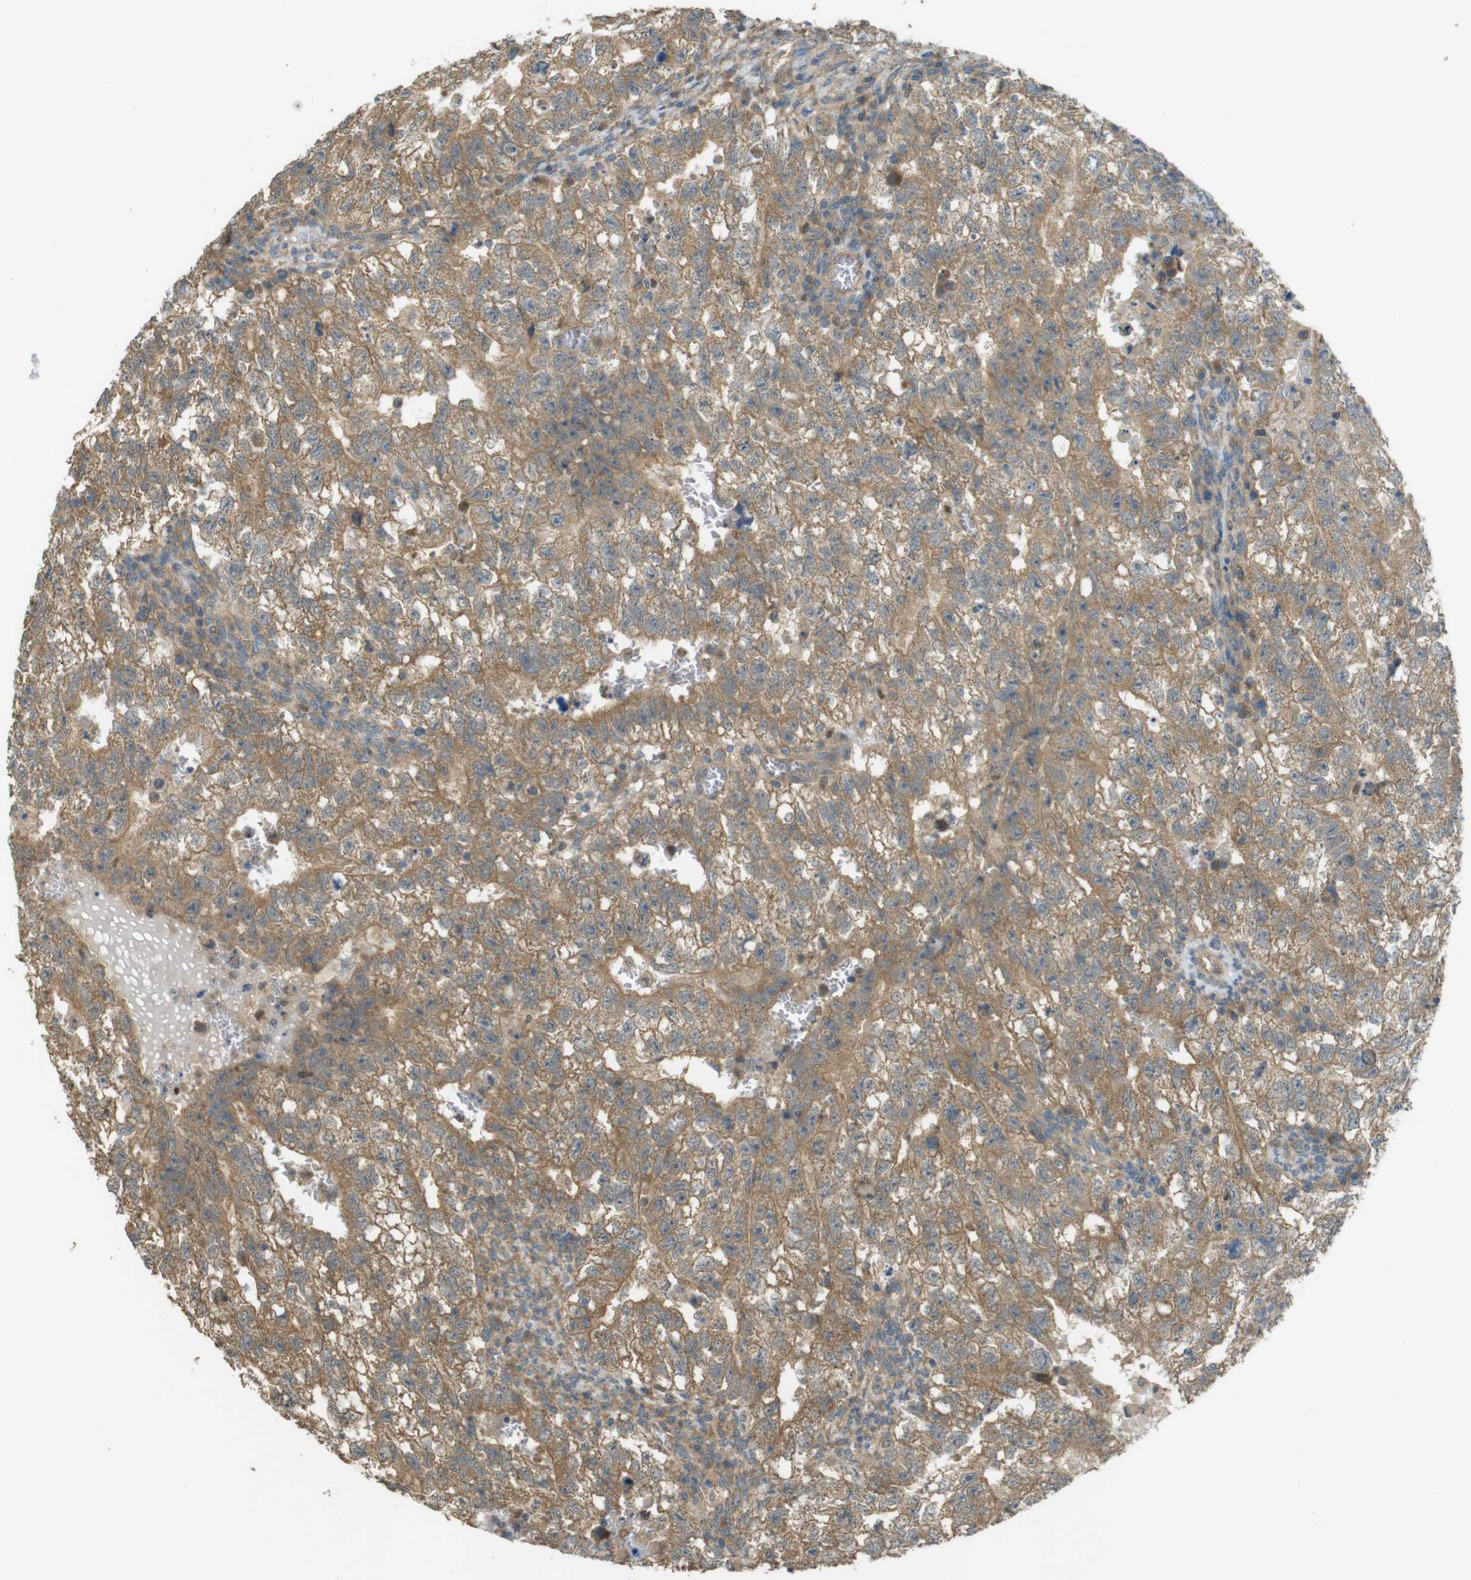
{"staining": {"intensity": "moderate", "quantity": ">75%", "location": "cytoplasmic/membranous"}, "tissue": "testis cancer", "cell_type": "Tumor cells", "image_type": "cancer", "snomed": [{"axis": "morphology", "description": "Seminoma, NOS"}, {"axis": "morphology", "description": "Carcinoma, Embryonal, NOS"}, {"axis": "topography", "description": "Testis"}], "caption": "Embryonal carcinoma (testis) stained with DAB immunohistochemistry exhibits medium levels of moderate cytoplasmic/membranous staining in about >75% of tumor cells.", "gene": "ZDHHC20", "patient": {"sex": "male", "age": 38}}